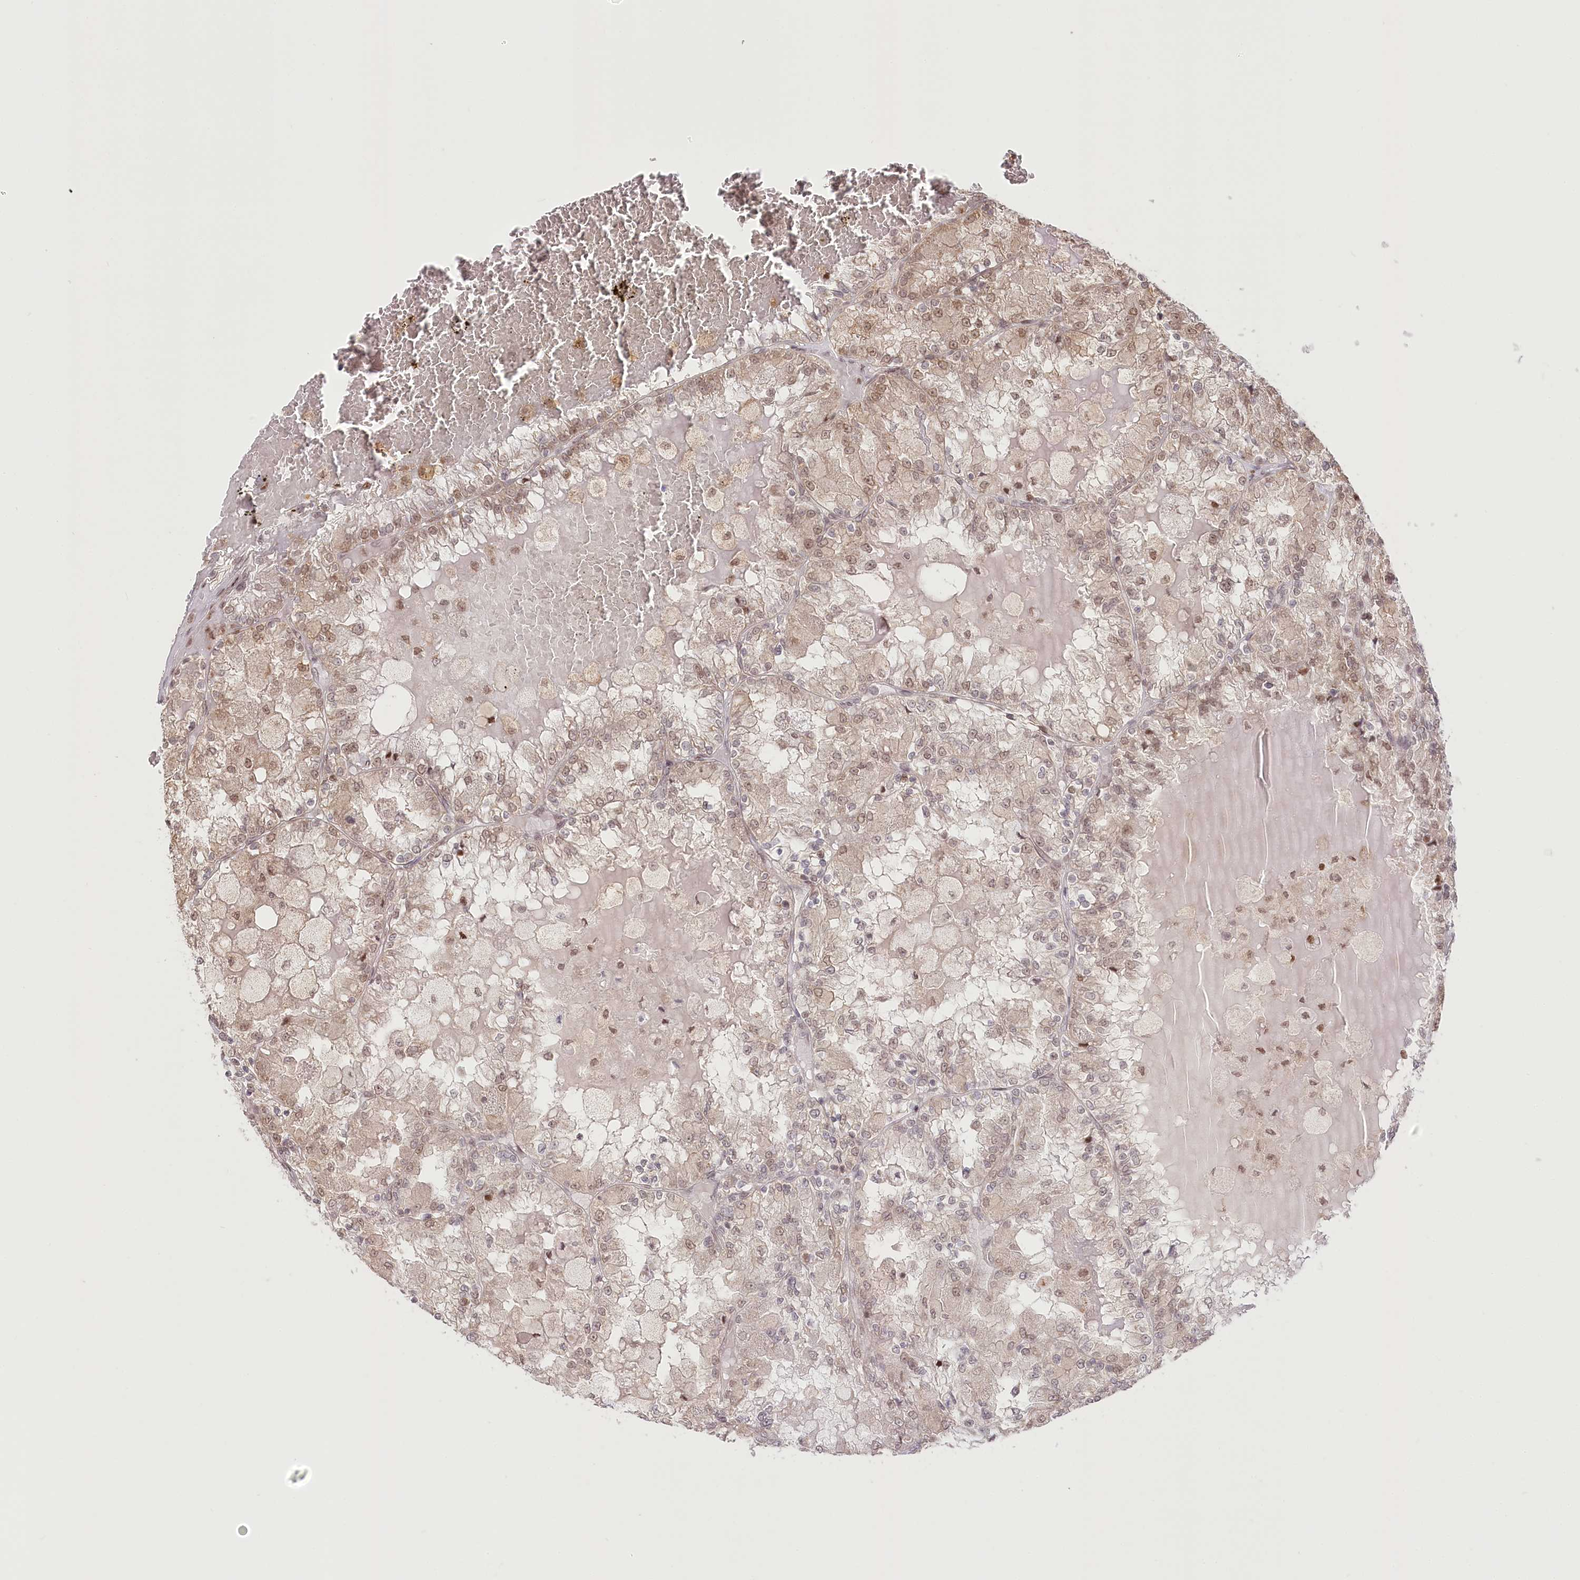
{"staining": {"intensity": "moderate", "quantity": "25%-75%", "location": "nuclear"}, "tissue": "renal cancer", "cell_type": "Tumor cells", "image_type": "cancer", "snomed": [{"axis": "morphology", "description": "Adenocarcinoma, NOS"}, {"axis": "topography", "description": "Kidney"}], "caption": "Approximately 25%-75% of tumor cells in human renal adenocarcinoma reveal moderate nuclear protein expression as visualized by brown immunohistochemical staining.", "gene": "PYURF", "patient": {"sex": "female", "age": 56}}